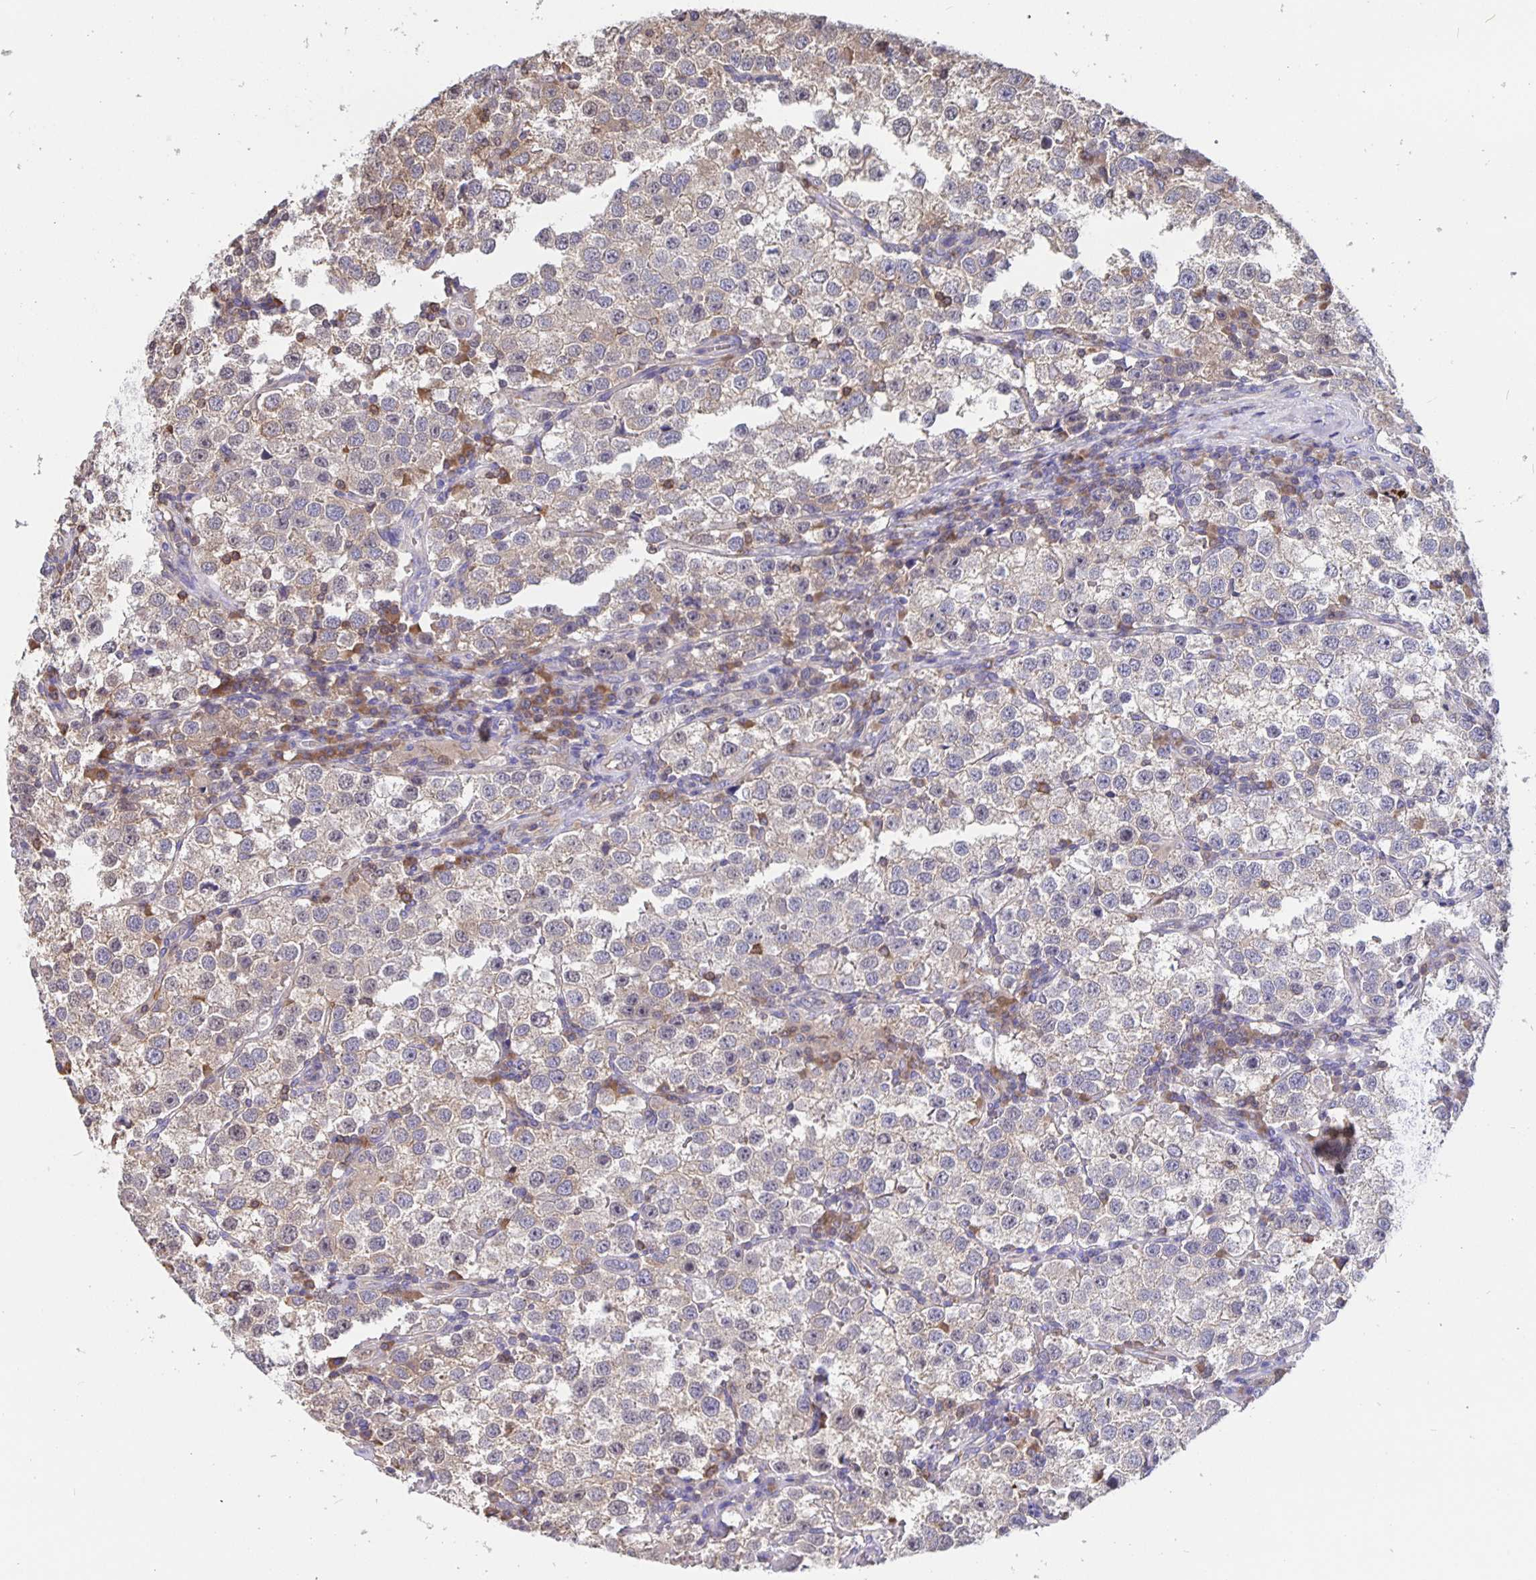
{"staining": {"intensity": "negative", "quantity": "none", "location": "none"}, "tissue": "testis cancer", "cell_type": "Tumor cells", "image_type": "cancer", "snomed": [{"axis": "morphology", "description": "Seminoma, NOS"}, {"axis": "topography", "description": "Testis"}], "caption": "Testis seminoma was stained to show a protein in brown. There is no significant expression in tumor cells. Brightfield microscopy of immunohistochemistry stained with DAB (brown) and hematoxylin (blue), captured at high magnification.", "gene": "FEM1C", "patient": {"sex": "male", "age": 37}}